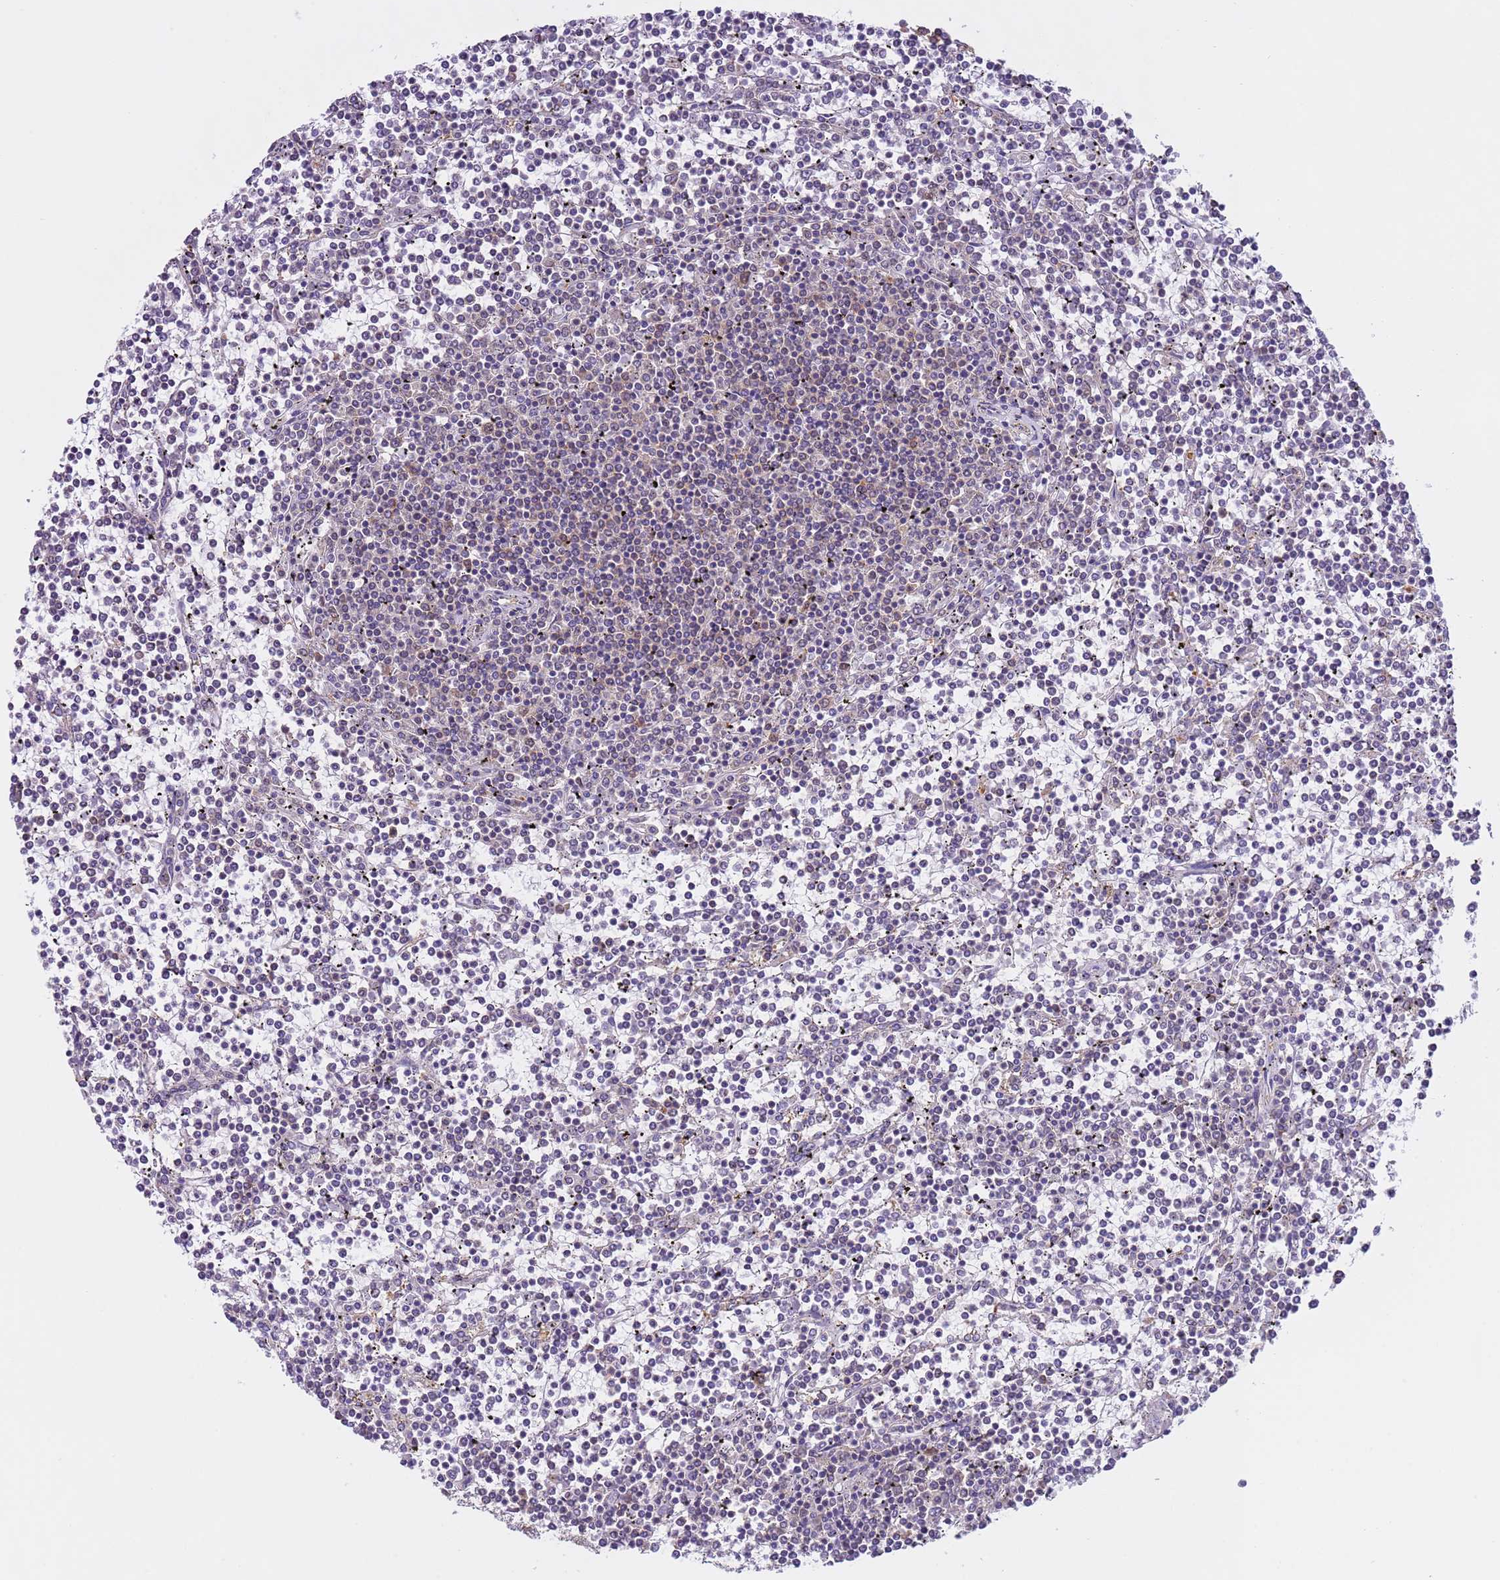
{"staining": {"intensity": "negative", "quantity": "none", "location": "none"}, "tissue": "lymphoma", "cell_type": "Tumor cells", "image_type": "cancer", "snomed": [{"axis": "morphology", "description": "Malignant lymphoma, non-Hodgkin's type, Low grade"}, {"axis": "topography", "description": "Spleen"}], "caption": "High power microscopy micrograph of an immunohistochemistry photomicrograph of lymphoma, revealing no significant staining in tumor cells.", "gene": "VARS1", "patient": {"sex": "female", "age": 19}}